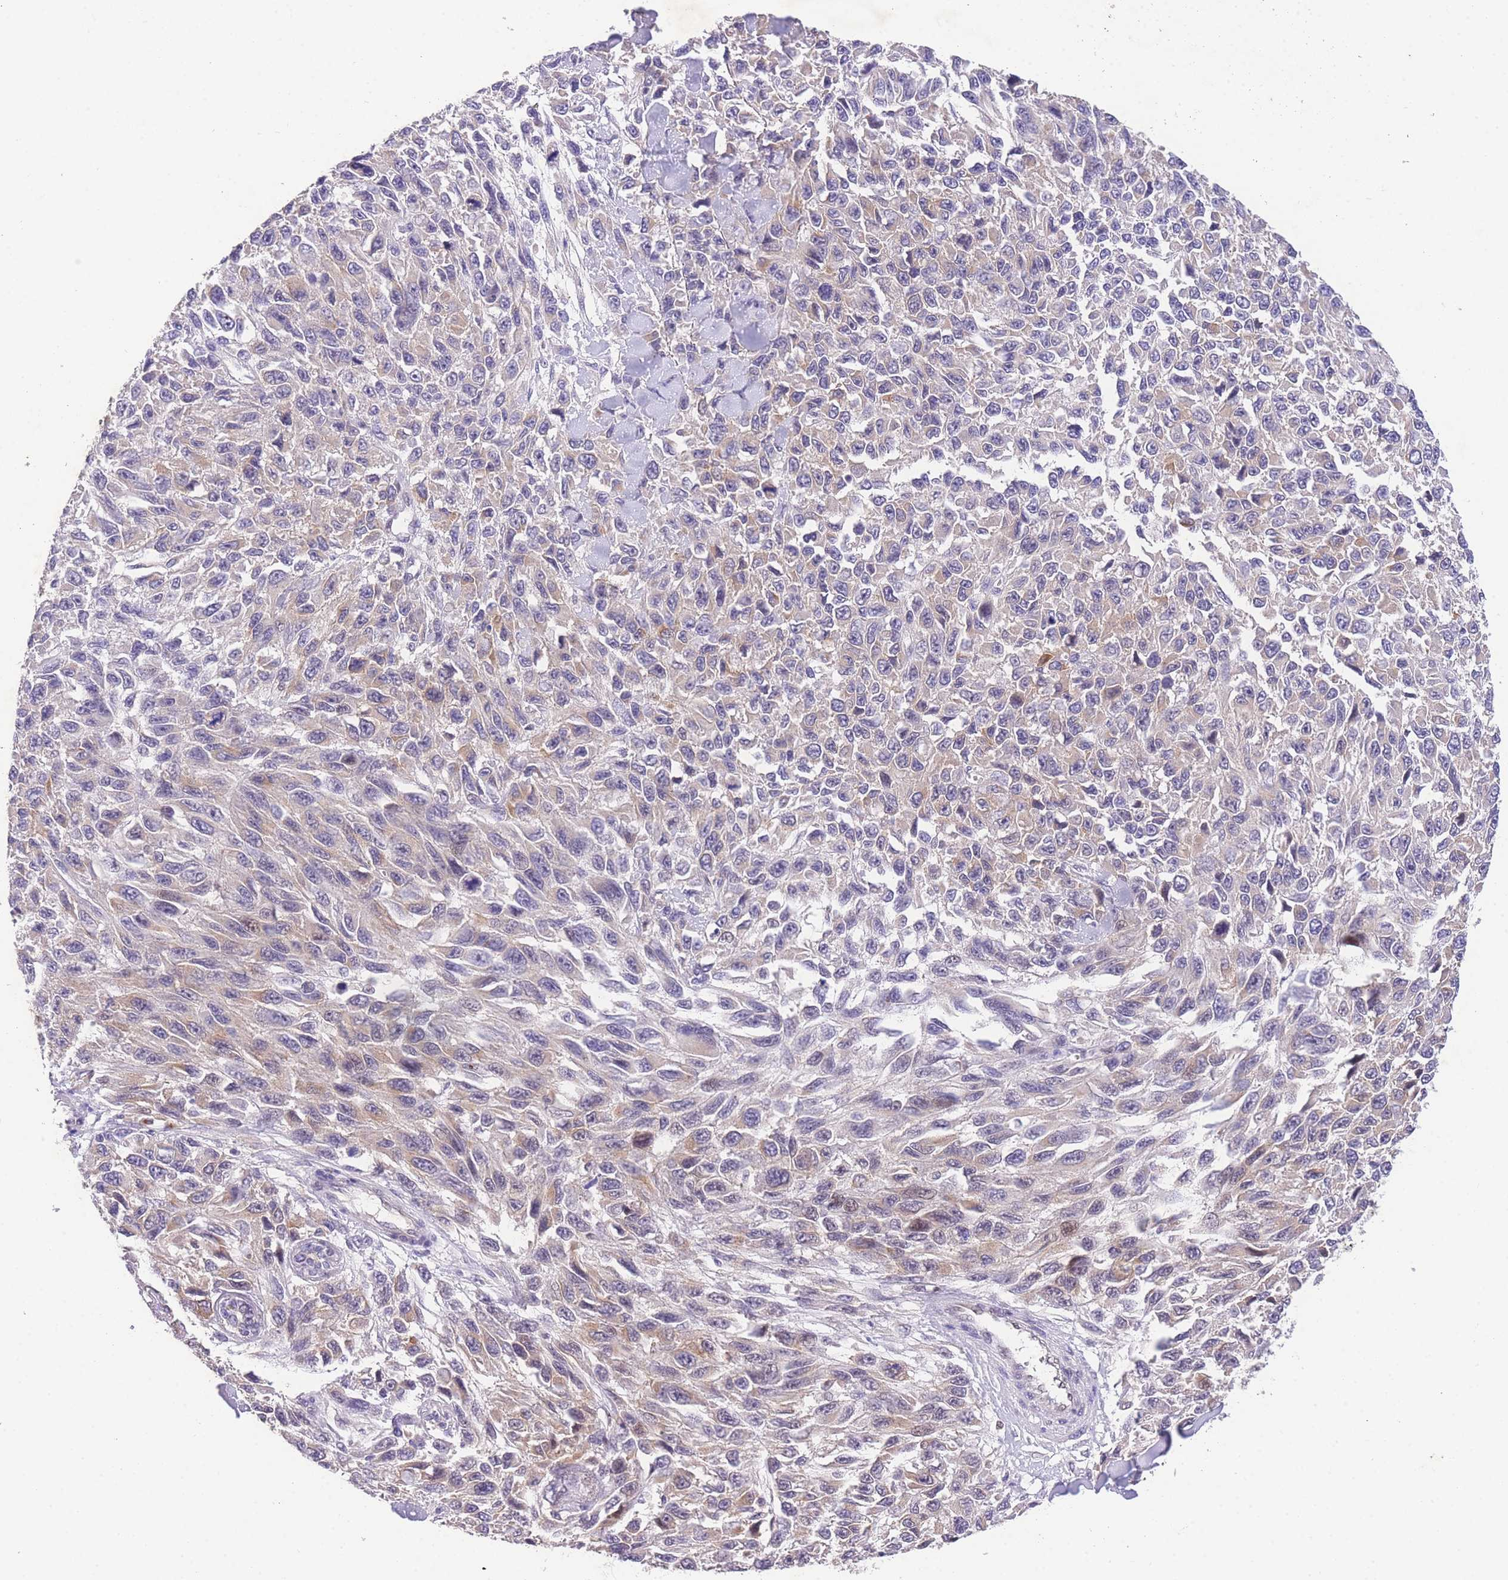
{"staining": {"intensity": "weak", "quantity": "<25%", "location": "cytoplasmic/membranous,nuclear"}, "tissue": "melanoma", "cell_type": "Tumor cells", "image_type": "cancer", "snomed": [{"axis": "morphology", "description": "Malignant melanoma, NOS"}, {"axis": "topography", "description": "Skin"}], "caption": "Melanoma stained for a protein using immunohistochemistry displays no positivity tumor cells.", "gene": "SLC35F2", "patient": {"sex": "female", "age": 96}}